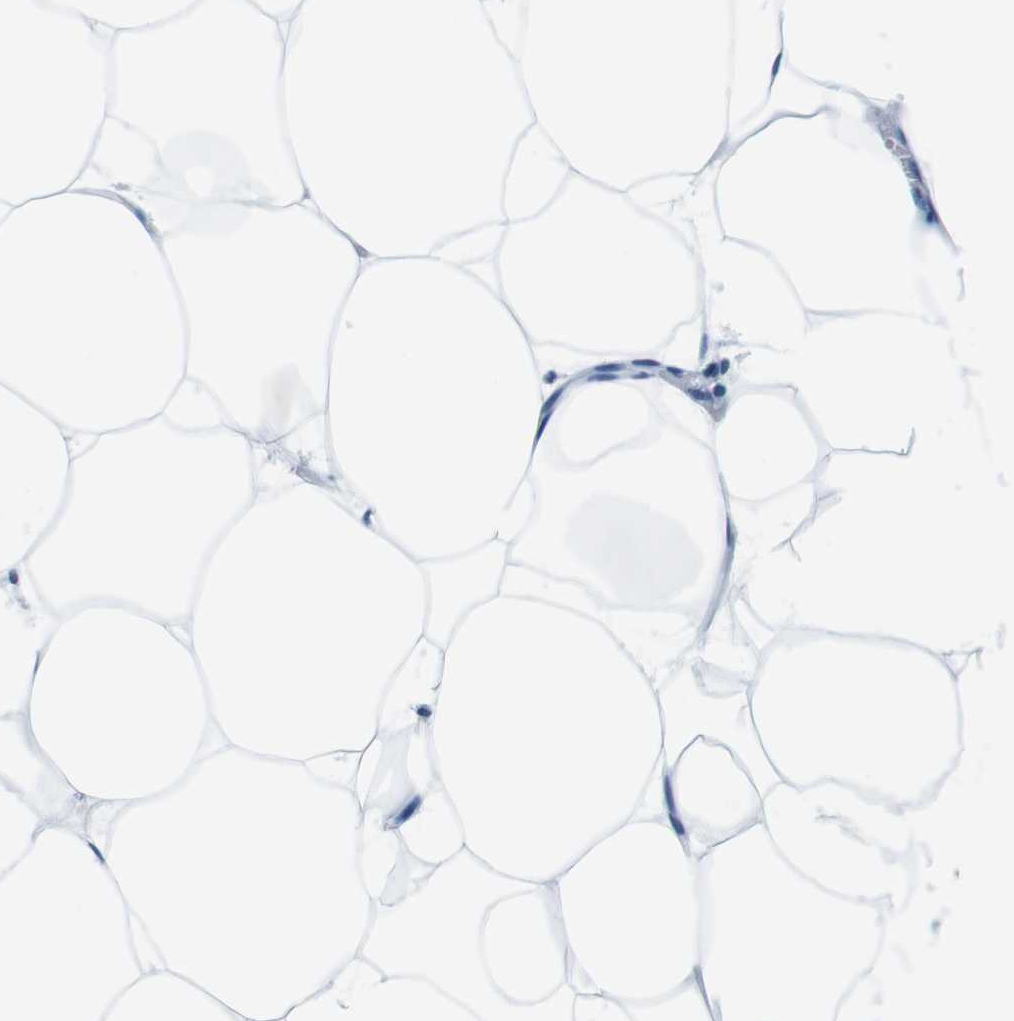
{"staining": {"intensity": "negative", "quantity": "none", "location": "none"}, "tissue": "adipose tissue", "cell_type": "Adipocytes", "image_type": "normal", "snomed": [{"axis": "morphology", "description": "Normal tissue, NOS"}, {"axis": "morphology", "description": "Duct carcinoma"}, {"axis": "topography", "description": "Breast"}, {"axis": "topography", "description": "Adipose tissue"}], "caption": "This is a histopathology image of immunohistochemistry (IHC) staining of normal adipose tissue, which shows no staining in adipocytes.", "gene": "ELANE", "patient": {"sex": "female", "age": 37}}